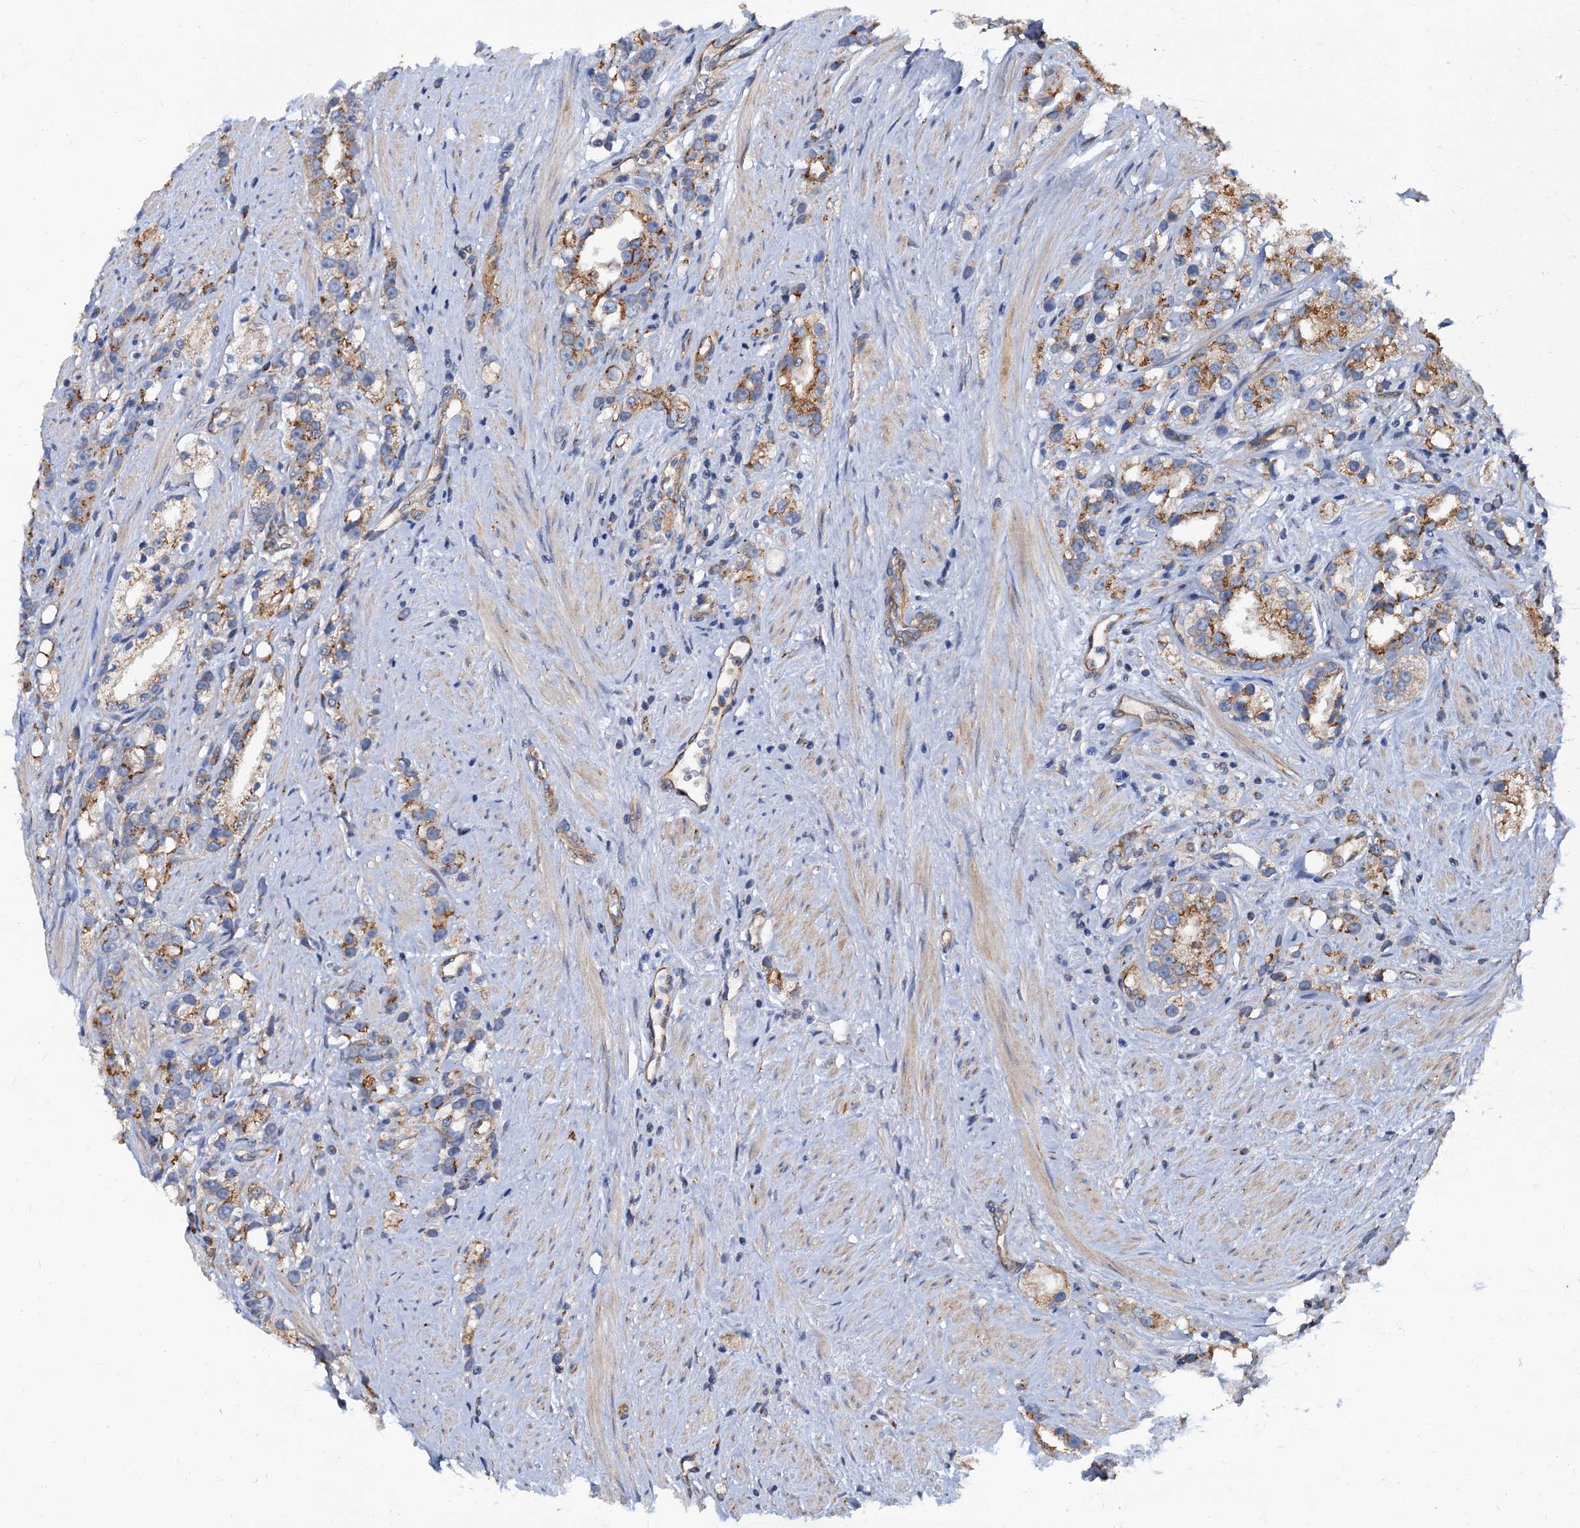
{"staining": {"intensity": "moderate", "quantity": ">75%", "location": "cytoplasmic/membranous"}, "tissue": "prostate cancer", "cell_type": "Tumor cells", "image_type": "cancer", "snomed": [{"axis": "morphology", "description": "Adenocarcinoma, NOS"}, {"axis": "topography", "description": "Prostate"}], "caption": "About >75% of tumor cells in human prostate cancer (adenocarcinoma) demonstrate moderate cytoplasmic/membranous protein staining as visualized by brown immunohistochemical staining.", "gene": "NGRN", "patient": {"sex": "male", "age": 79}}